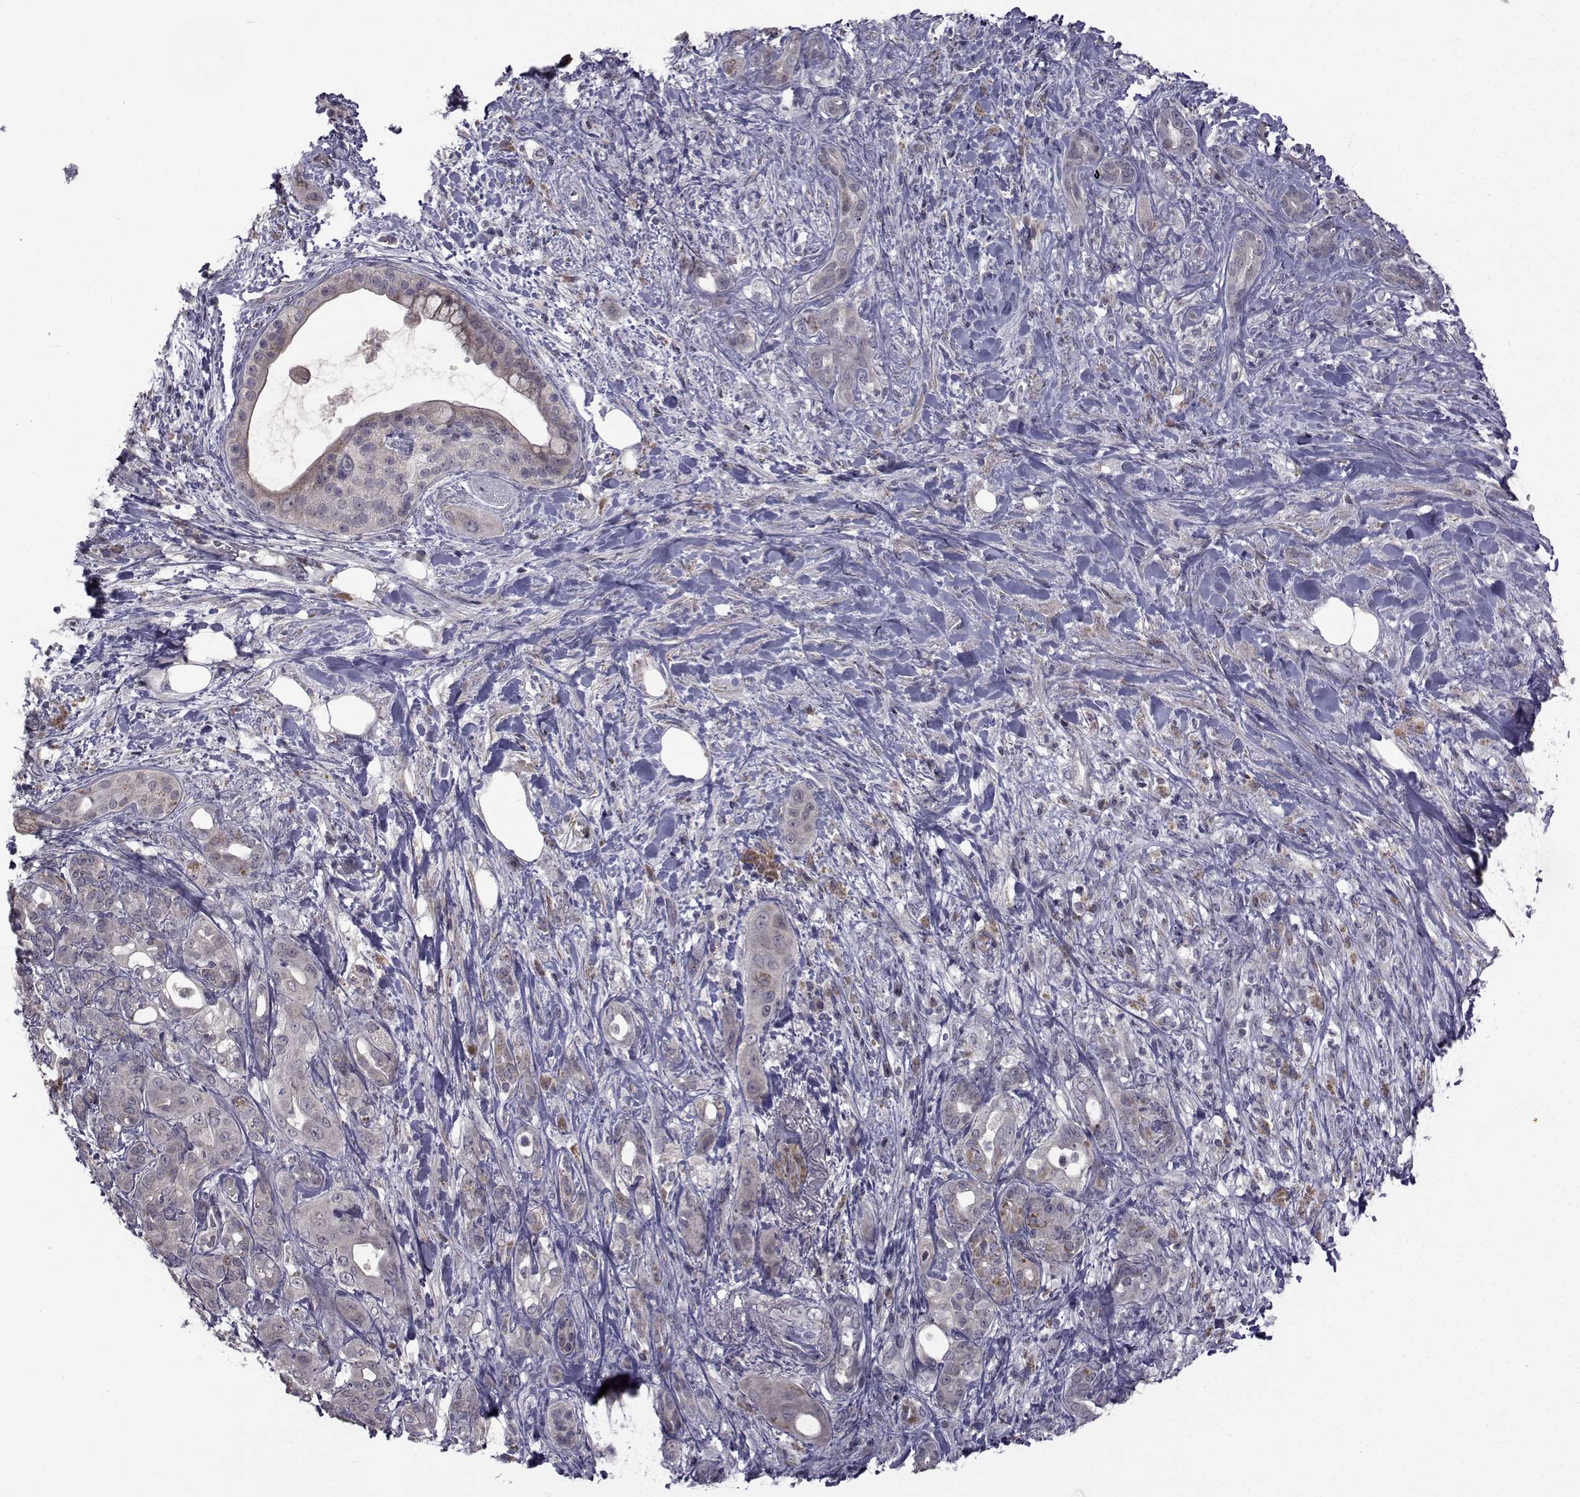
{"staining": {"intensity": "weak", "quantity": "25%-75%", "location": "cytoplasmic/membranous"}, "tissue": "pancreatic cancer", "cell_type": "Tumor cells", "image_type": "cancer", "snomed": [{"axis": "morphology", "description": "Adenocarcinoma, NOS"}, {"axis": "topography", "description": "Pancreas"}], "caption": "An immunohistochemistry histopathology image of neoplastic tissue is shown. Protein staining in brown shows weak cytoplasmic/membranous positivity in adenocarcinoma (pancreatic) within tumor cells.", "gene": "FDXR", "patient": {"sex": "male", "age": 71}}